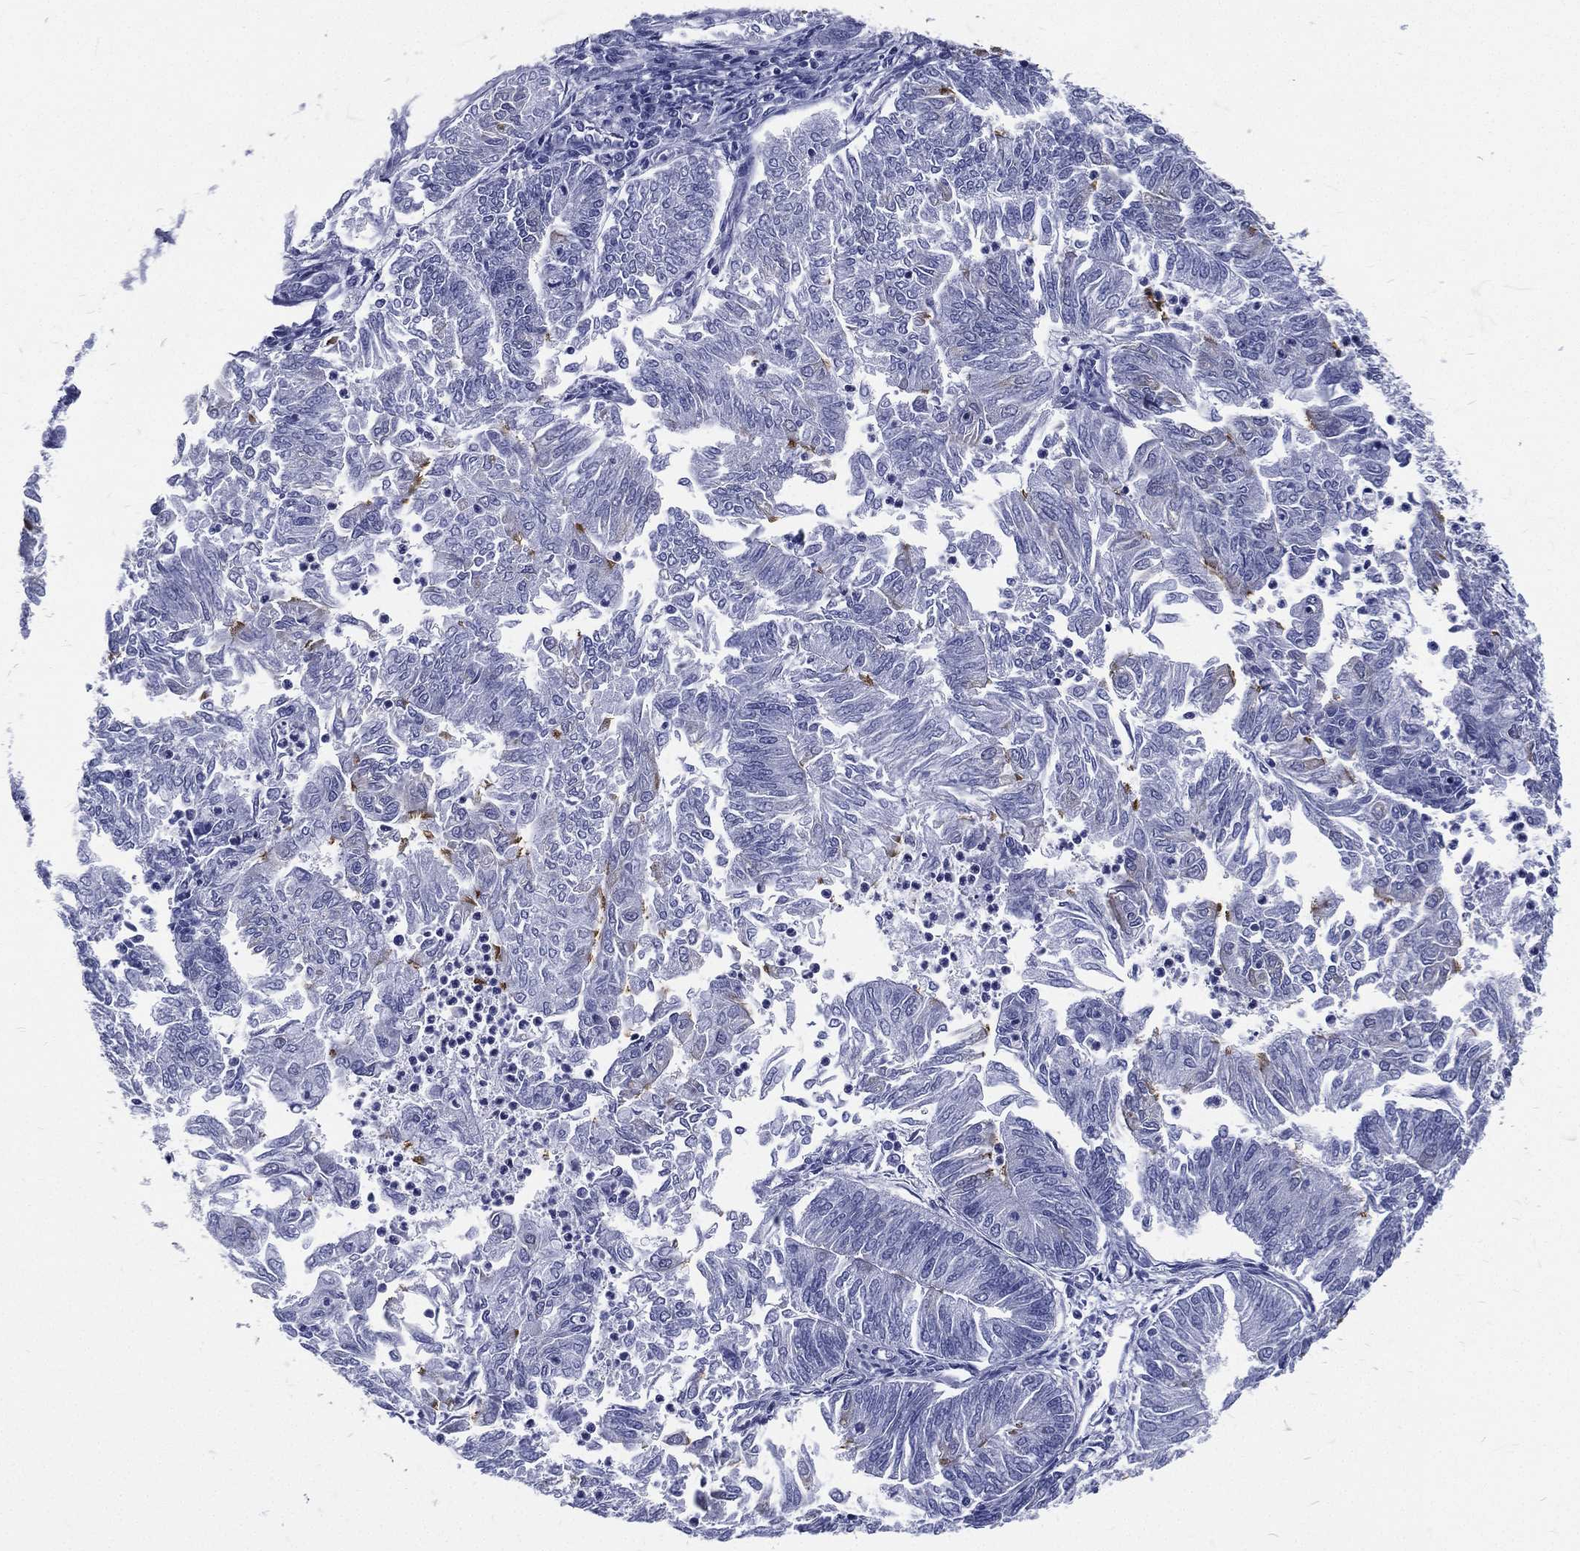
{"staining": {"intensity": "strong", "quantity": "<25%", "location": "cytoplasmic/membranous"}, "tissue": "endometrial cancer", "cell_type": "Tumor cells", "image_type": "cancer", "snomed": [{"axis": "morphology", "description": "Adenocarcinoma, NOS"}, {"axis": "topography", "description": "Endometrium"}], "caption": "DAB immunohistochemical staining of human endometrial adenocarcinoma displays strong cytoplasmic/membranous protein positivity in approximately <25% of tumor cells.", "gene": "RSPH4A", "patient": {"sex": "female", "age": 59}}